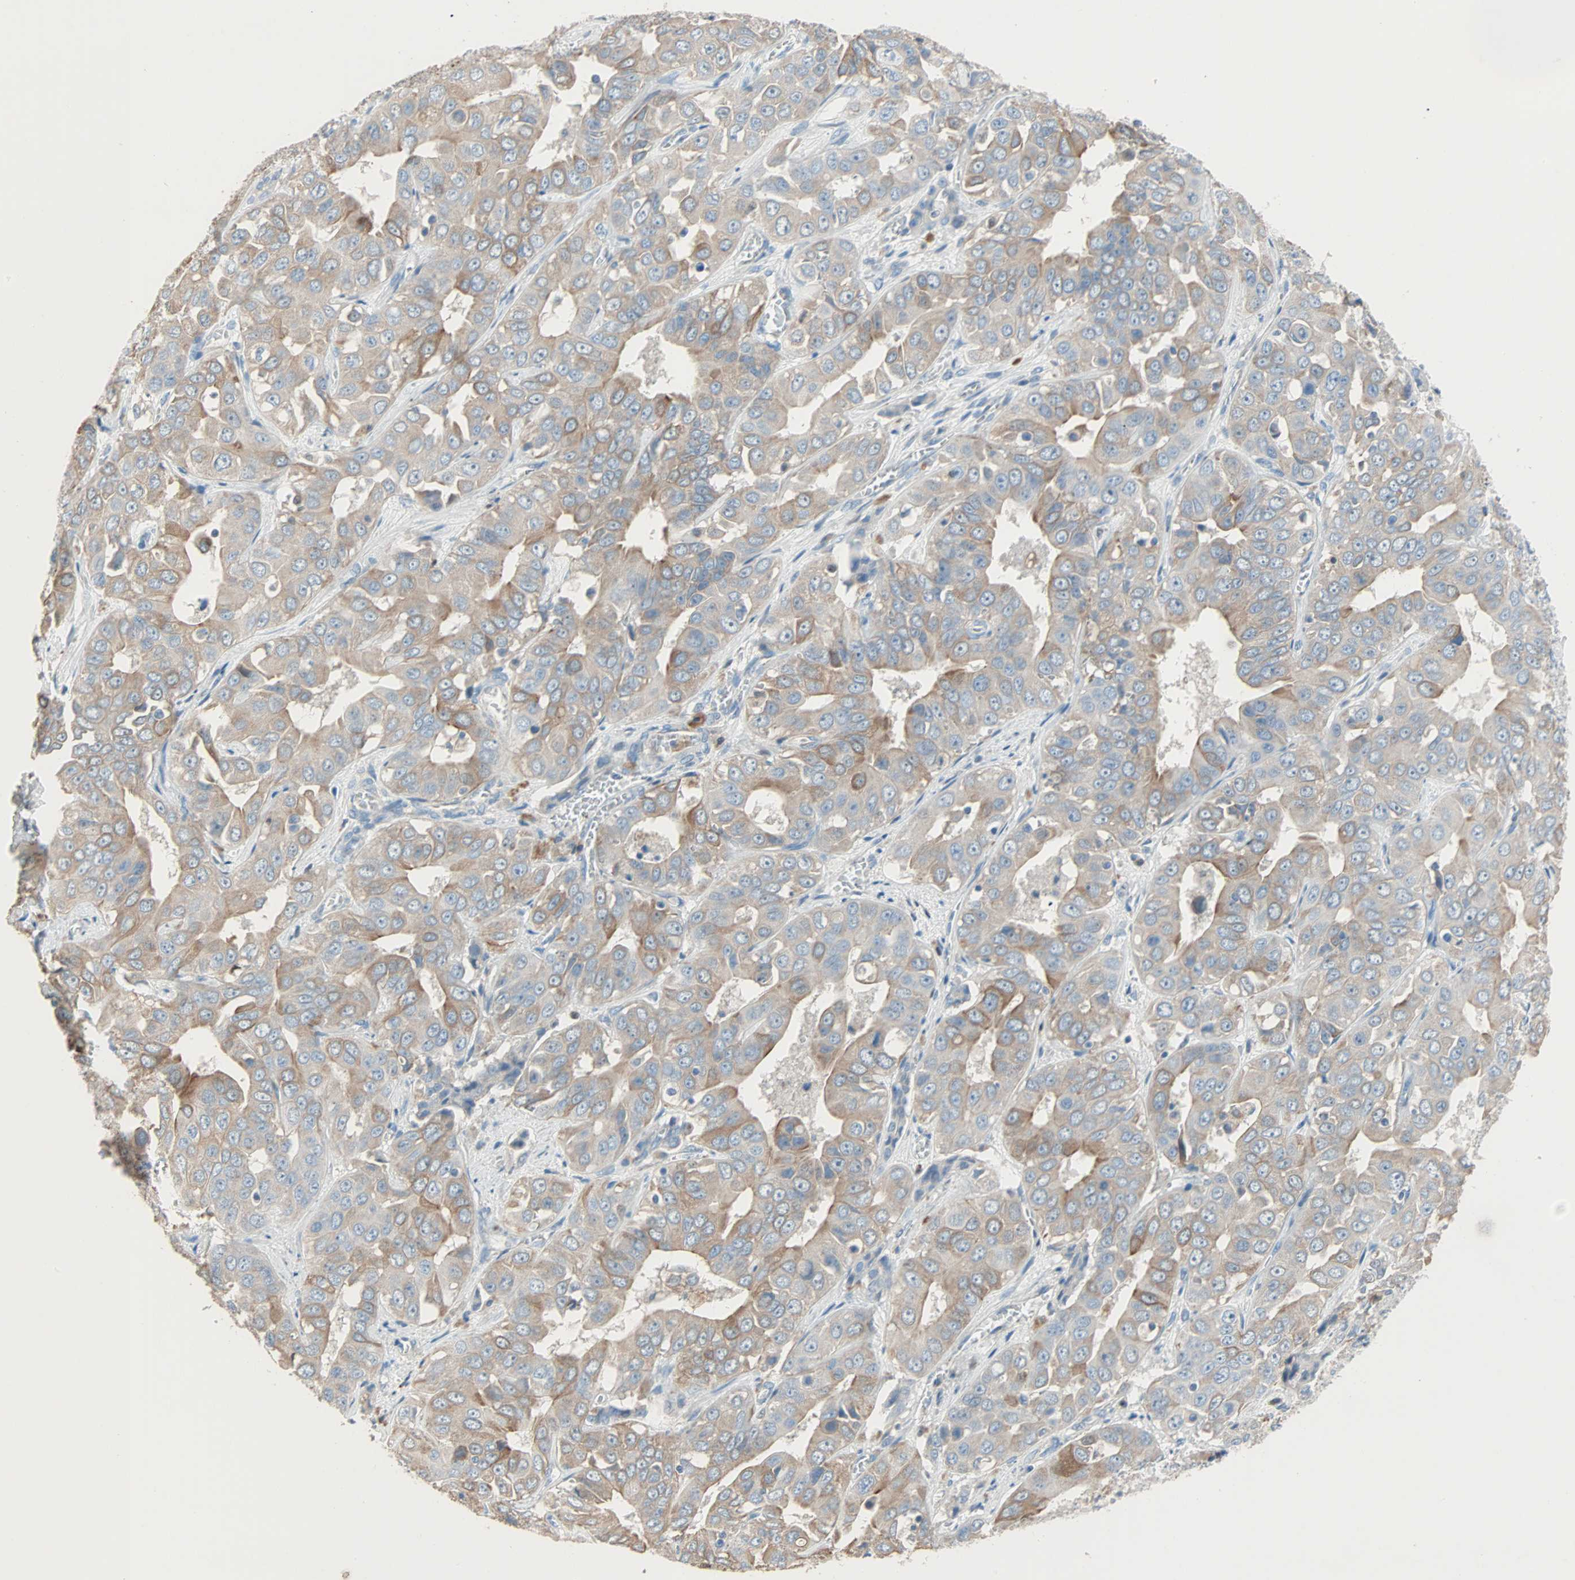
{"staining": {"intensity": "moderate", "quantity": "25%-75%", "location": "cytoplasmic/membranous"}, "tissue": "liver cancer", "cell_type": "Tumor cells", "image_type": "cancer", "snomed": [{"axis": "morphology", "description": "Cholangiocarcinoma"}, {"axis": "topography", "description": "Liver"}], "caption": "Brown immunohistochemical staining in cholangiocarcinoma (liver) reveals moderate cytoplasmic/membranous expression in approximately 25%-75% of tumor cells.", "gene": "ACVRL1", "patient": {"sex": "female", "age": 52}}